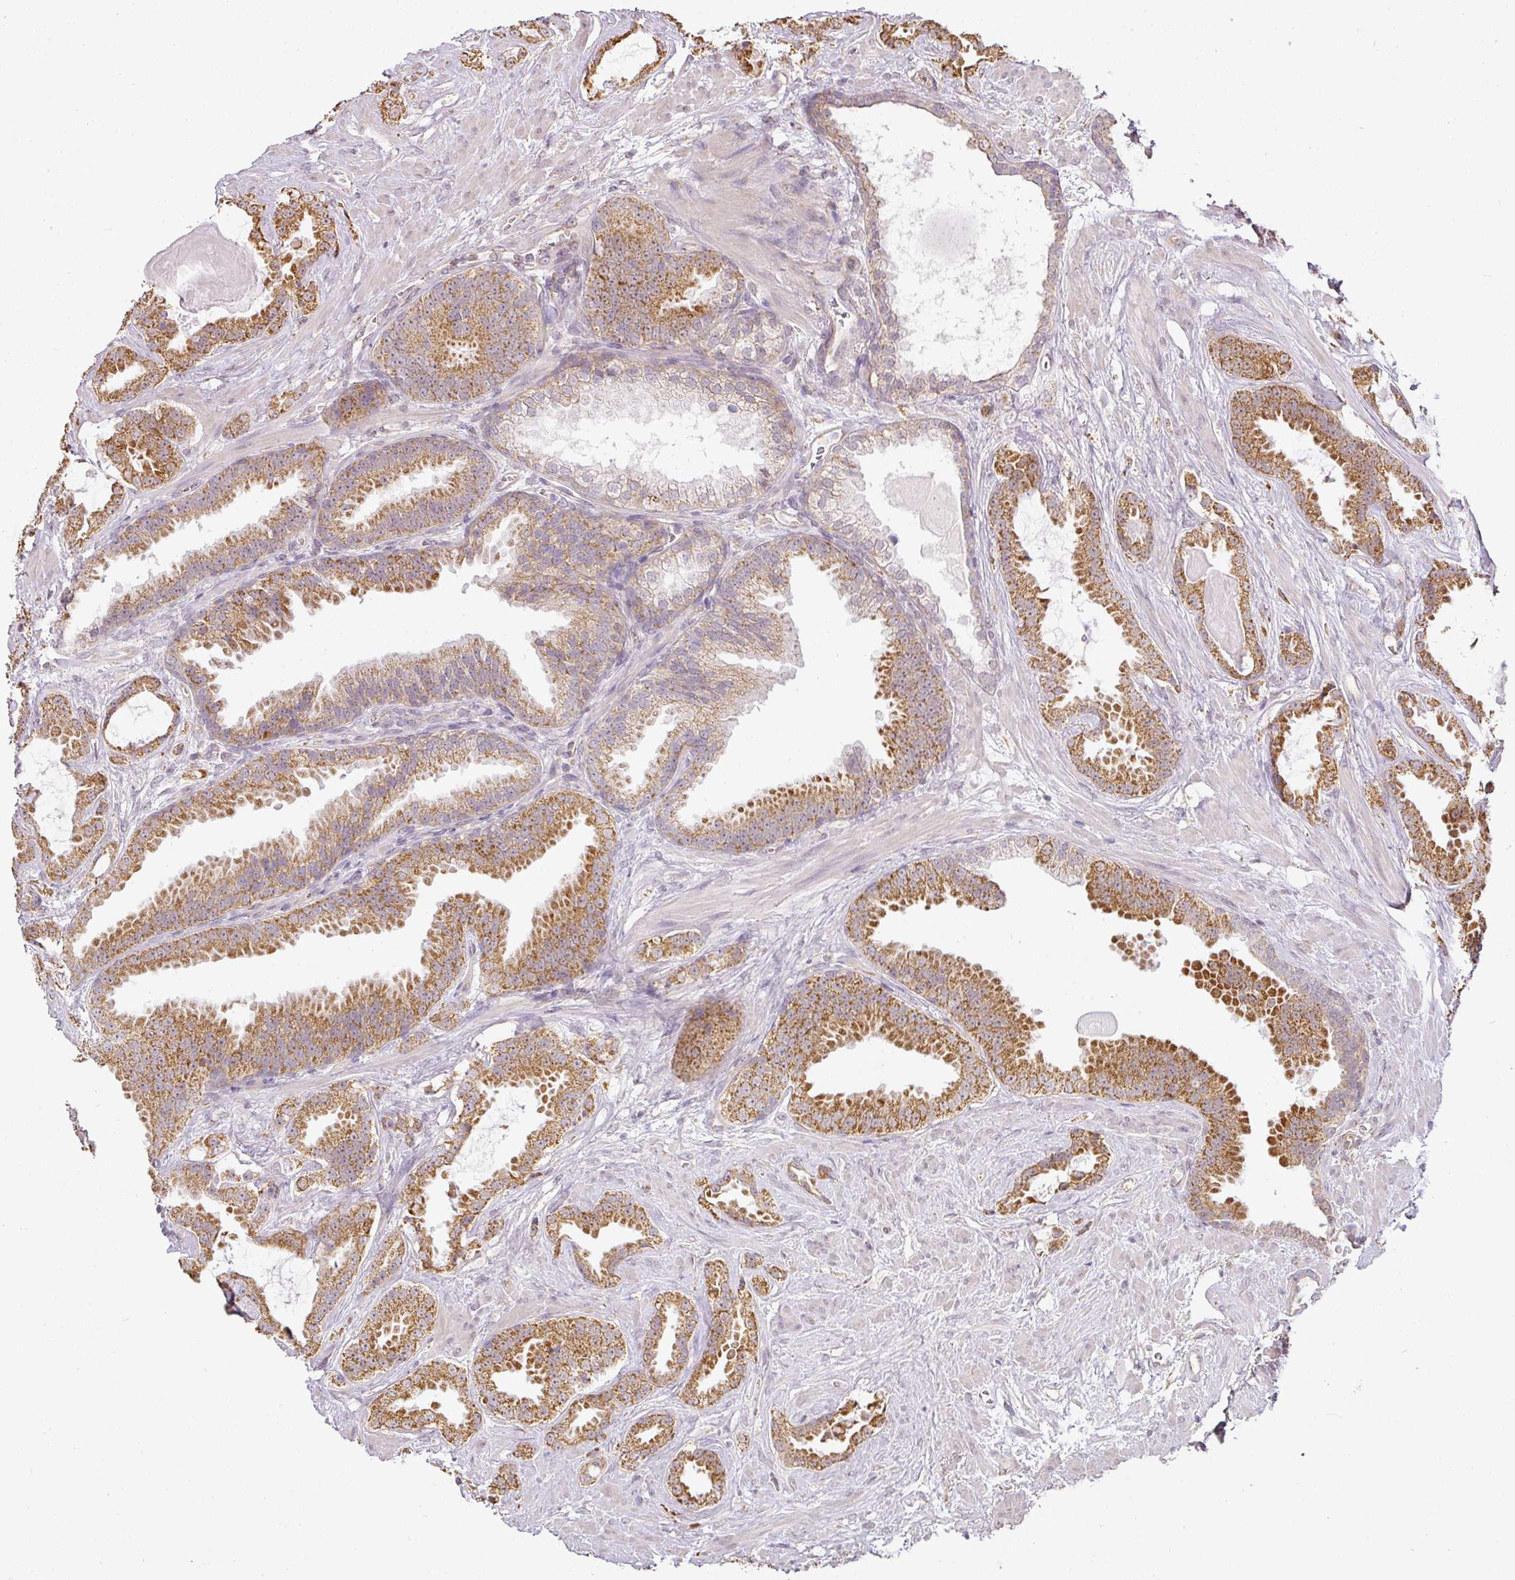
{"staining": {"intensity": "moderate", "quantity": ">75%", "location": "cytoplasmic/membranous"}, "tissue": "prostate cancer", "cell_type": "Tumor cells", "image_type": "cancer", "snomed": [{"axis": "morphology", "description": "Adenocarcinoma, Low grade"}, {"axis": "topography", "description": "Prostate"}], "caption": "Human adenocarcinoma (low-grade) (prostate) stained for a protein (brown) reveals moderate cytoplasmic/membranous positive staining in approximately >75% of tumor cells.", "gene": "MYOM2", "patient": {"sex": "male", "age": 62}}